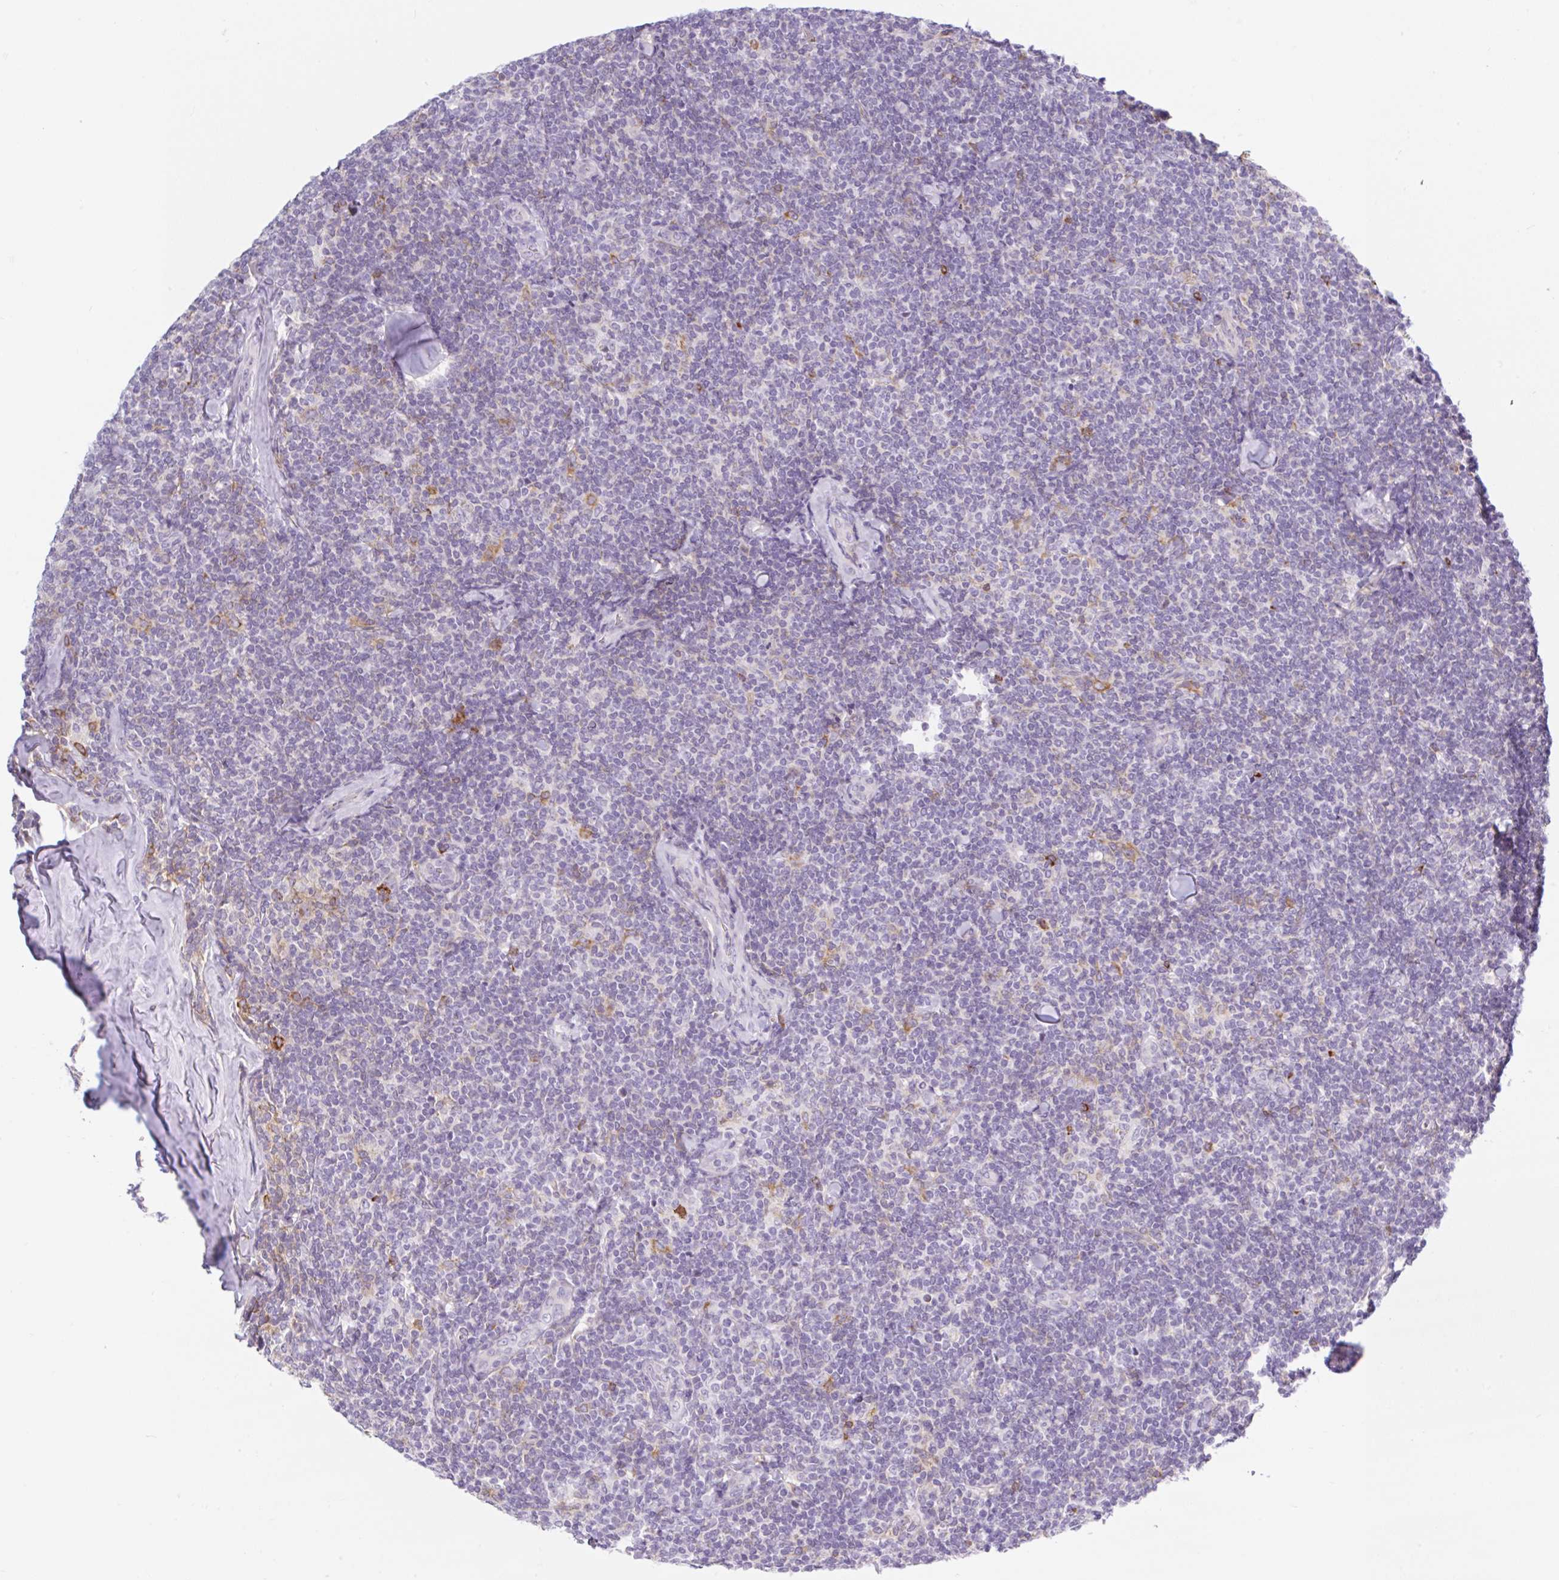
{"staining": {"intensity": "negative", "quantity": "none", "location": "none"}, "tissue": "lymphoma", "cell_type": "Tumor cells", "image_type": "cancer", "snomed": [{"axis": "morphology", "description": "Malignant lymphoma, non-Hodgkin's type, Low grade"}, {"axis": "topography", "description": "Lymph node"}], "caption": "This histopathology image is of malignant lymphoma, non-Hodgkin's type (low-grade) stained with IHC to label a protein in brown with the nuclei are counter-stained blue. There is no positivity in tumor cells. (Brightfield microscopy of DAB (3,3'-diaminobenzidine) immunohistochemistry at high magnification).", "gene": "BCAS1", "patient": {"sex": "female", "age": 56}}